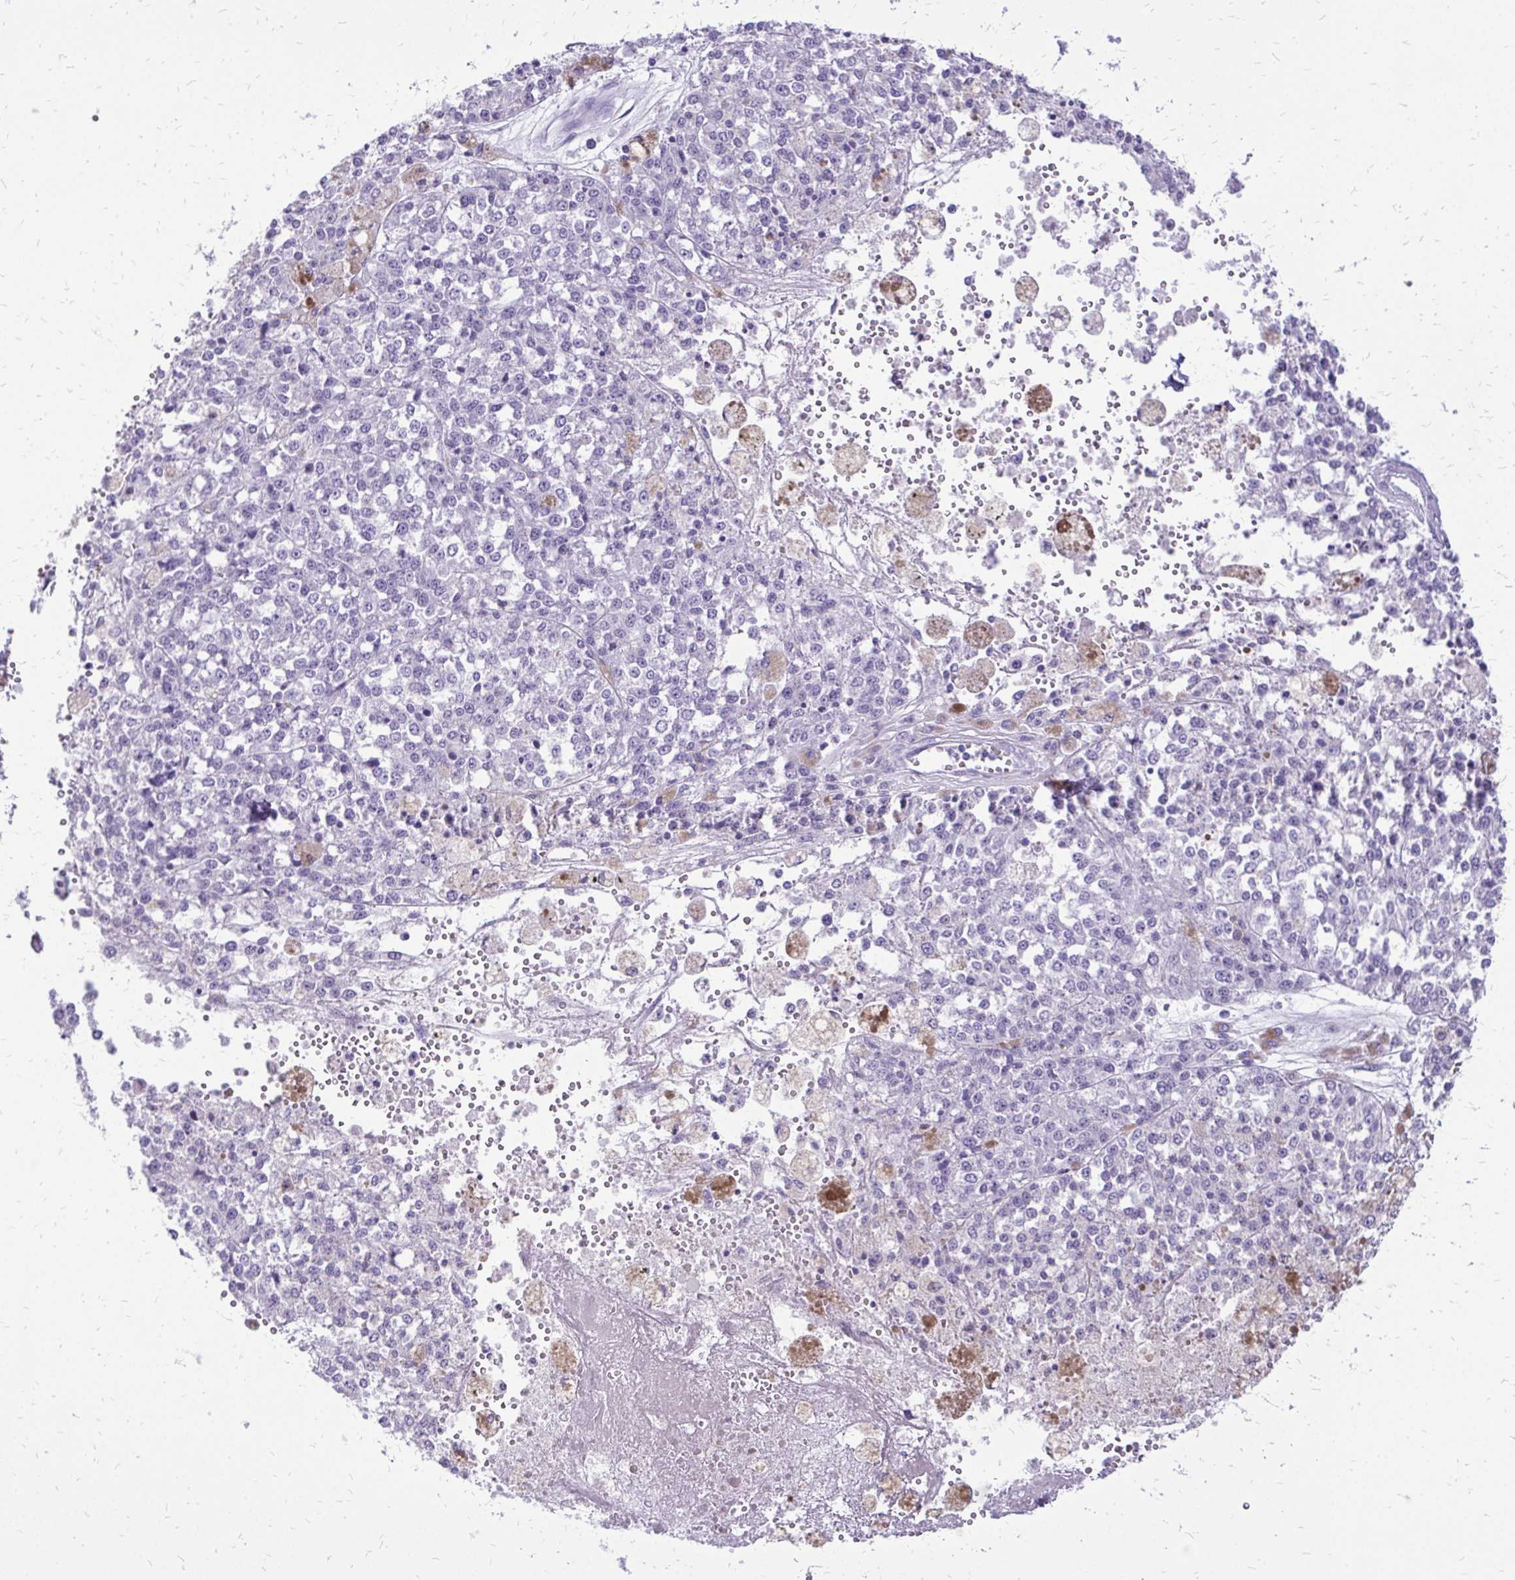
{"staining": {"intensity": "negative", "quantity": "none", "location": "none"}, "tissue": "melanoma", "cell_type": "Tumor cells", "image_type": "cancer", "snomed": [{"axis": "morphology", "description": "Malignant melanoma, Metastatic site"}, {"axis": "topography", "description": "Lymph node"}], "caption": "Immunohistochemistry (IHC) photomicrograph of neoplastic tissue: human melanoma stained with DAB (3,3'-diaminobenzidine) exhibits no significant protein expression in tumor cells. (DAB immunohistochemistry visualized using brightfield microscopy, high magnification).", "gene": "SLC32A1", "patient": {"sex": "female", "age": 64}}